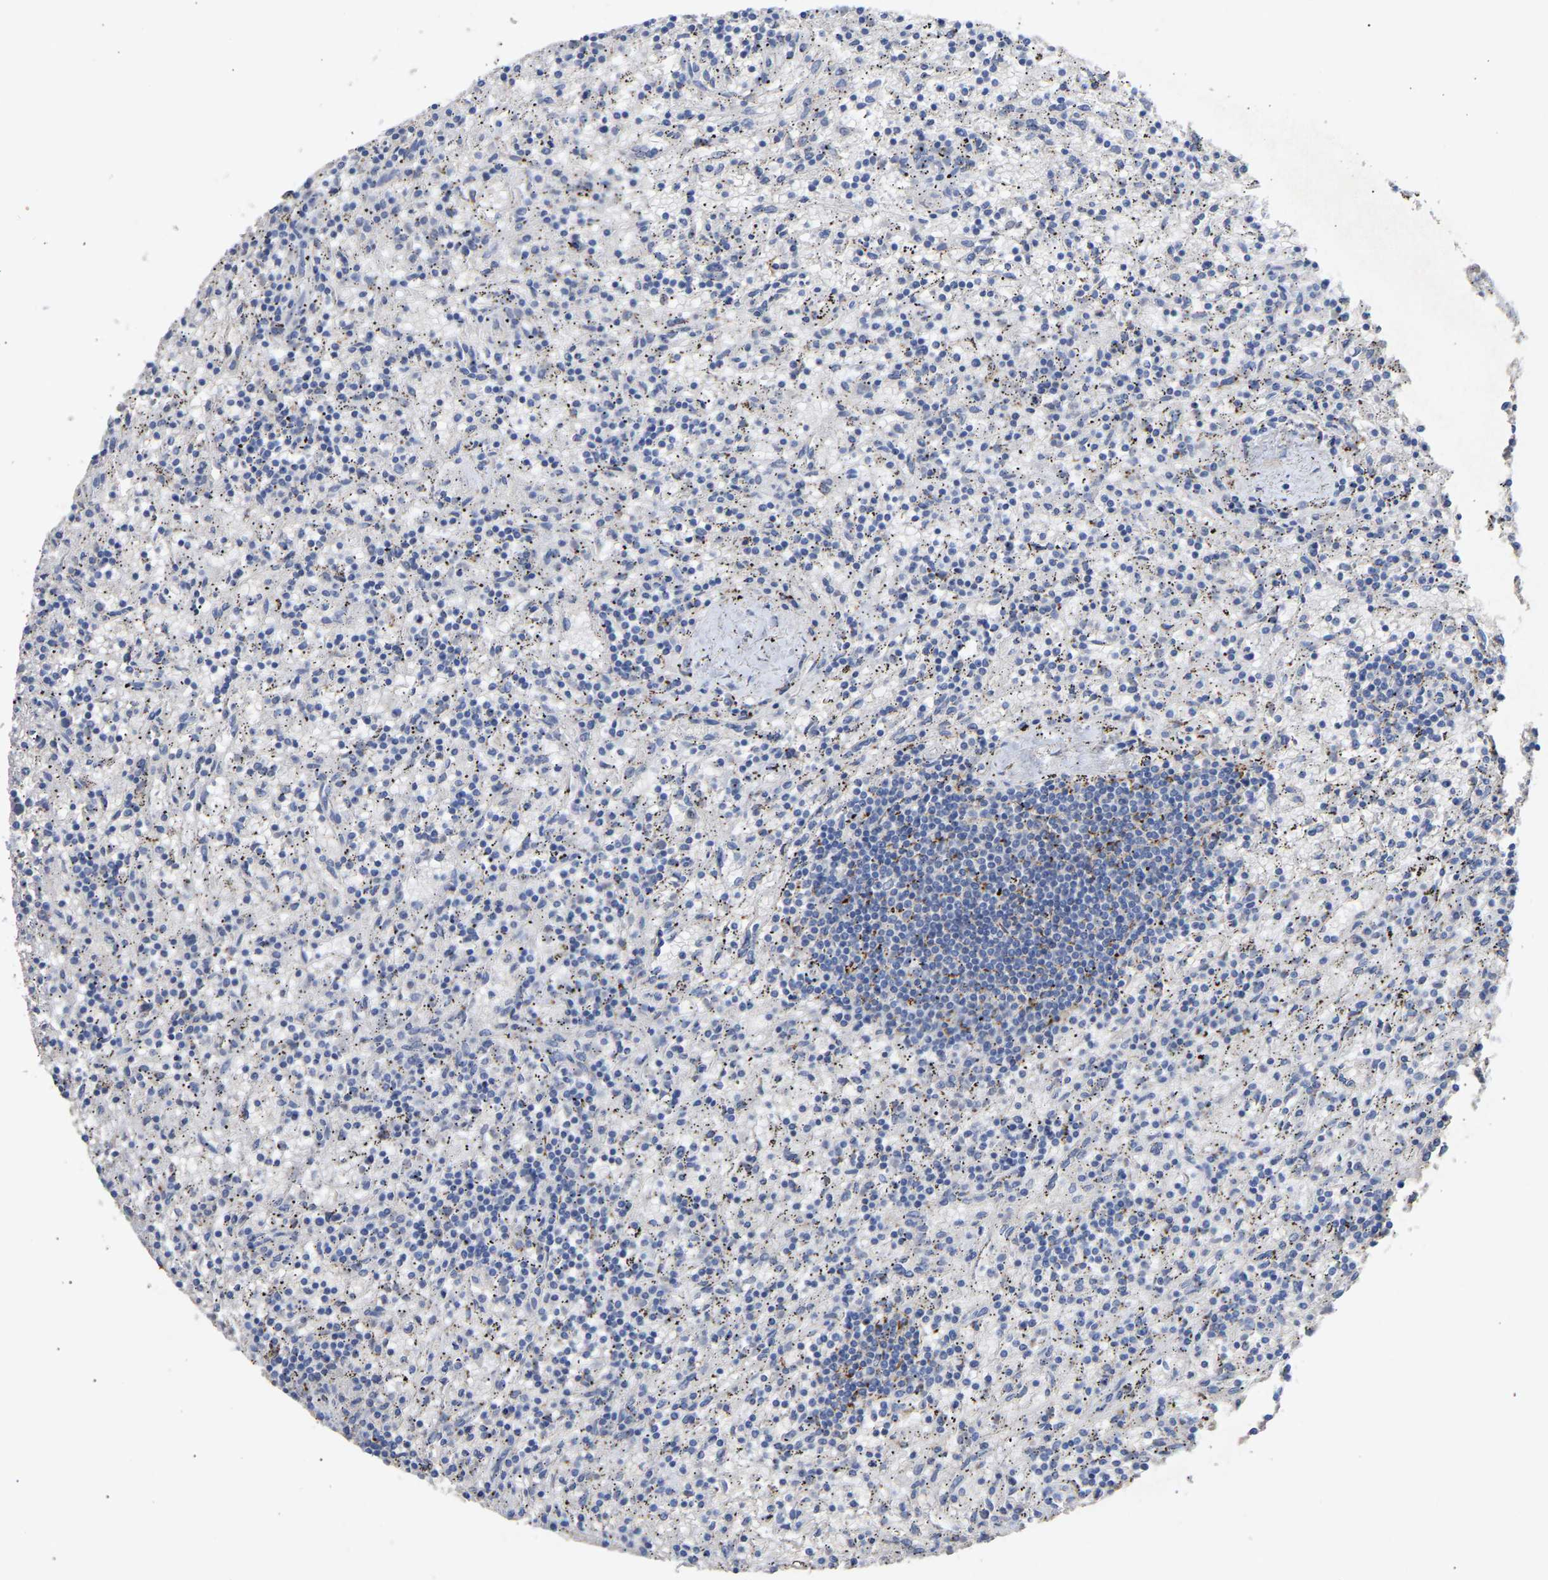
{"staining": {"intensity": "negative", "quantity": "none", "location": "none"}, "tissue": "lymphoma", "cell_type": "Tumor cells", "image_type": "cancer", "snomed": [{"axis": "morphology", "description": "Malignant lymphoma, non-Hodgkin's type, Low grade"}, {"axis": "topography", "description": "Spleen"}], "caption": "Immunohistochemistry photomicrograph of neoplastic tissue: human low-grade malignant lymphoma, non-Hodgkin's type stained with DAB displays no significant protein expression in tumor cells.", "gene": "SELENOM", "patient": {"sex": "male", "age": 76}}